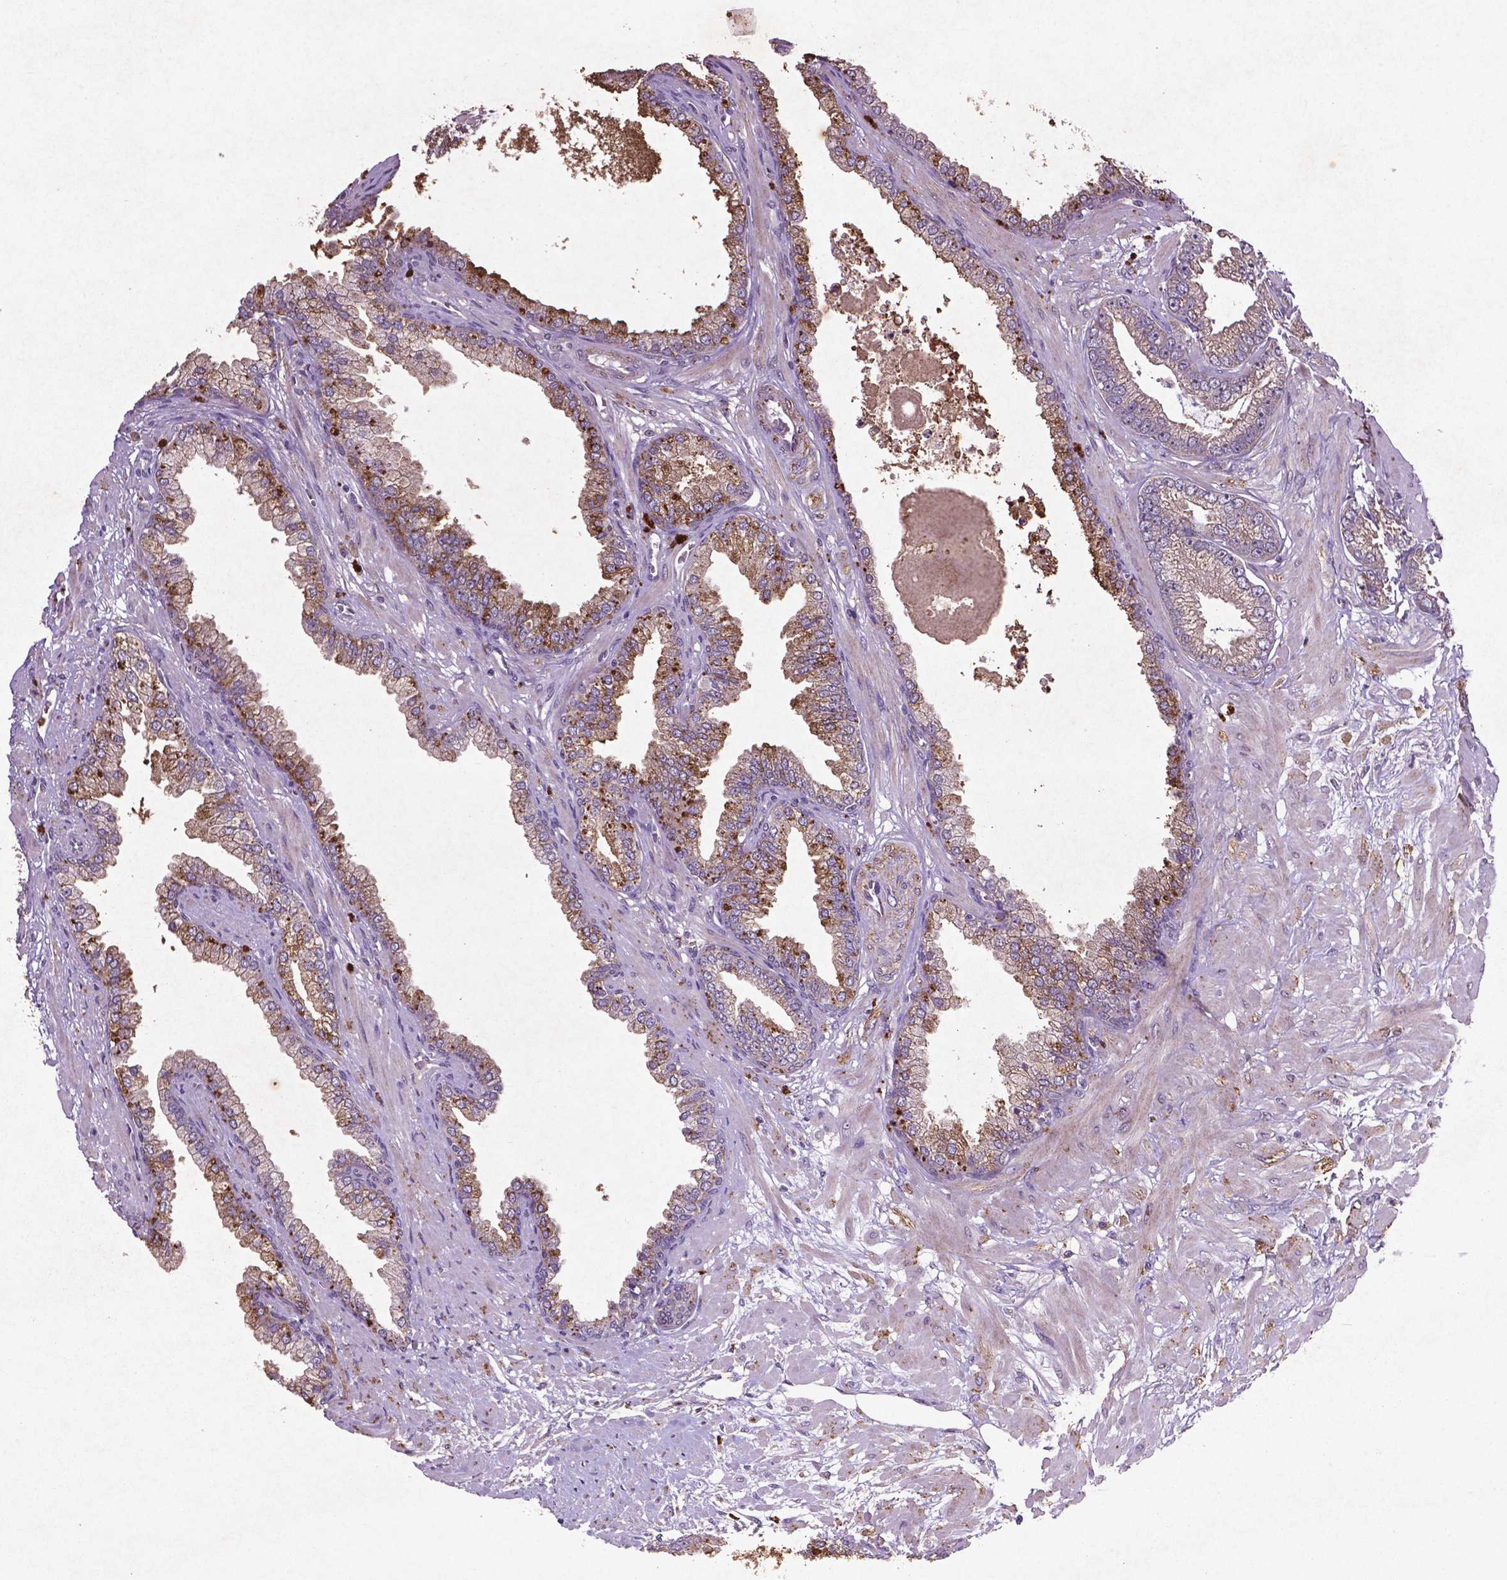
{"staining": {"intensity": "moderate", "quantity": ">75%", "location": "cytoplasmic/membranous"}, "tissue": "prostate cancer", "cell_type": "Tumor cells", "image_type": "cancer", "snomed": [{"axis": "morphology", "description": "Adenocarcinoma, Low grade"}, {"axis": "topography", "description": "Prostate"}], "caption": "Moderate cytoplasmic/membranous protein staining is seen in approximately >75% of tumor cells in prostate cancer (adenocarcinoma (low-grade)).", "gene": "MTOR", "patient": {"sex": "male", "age": 64}}